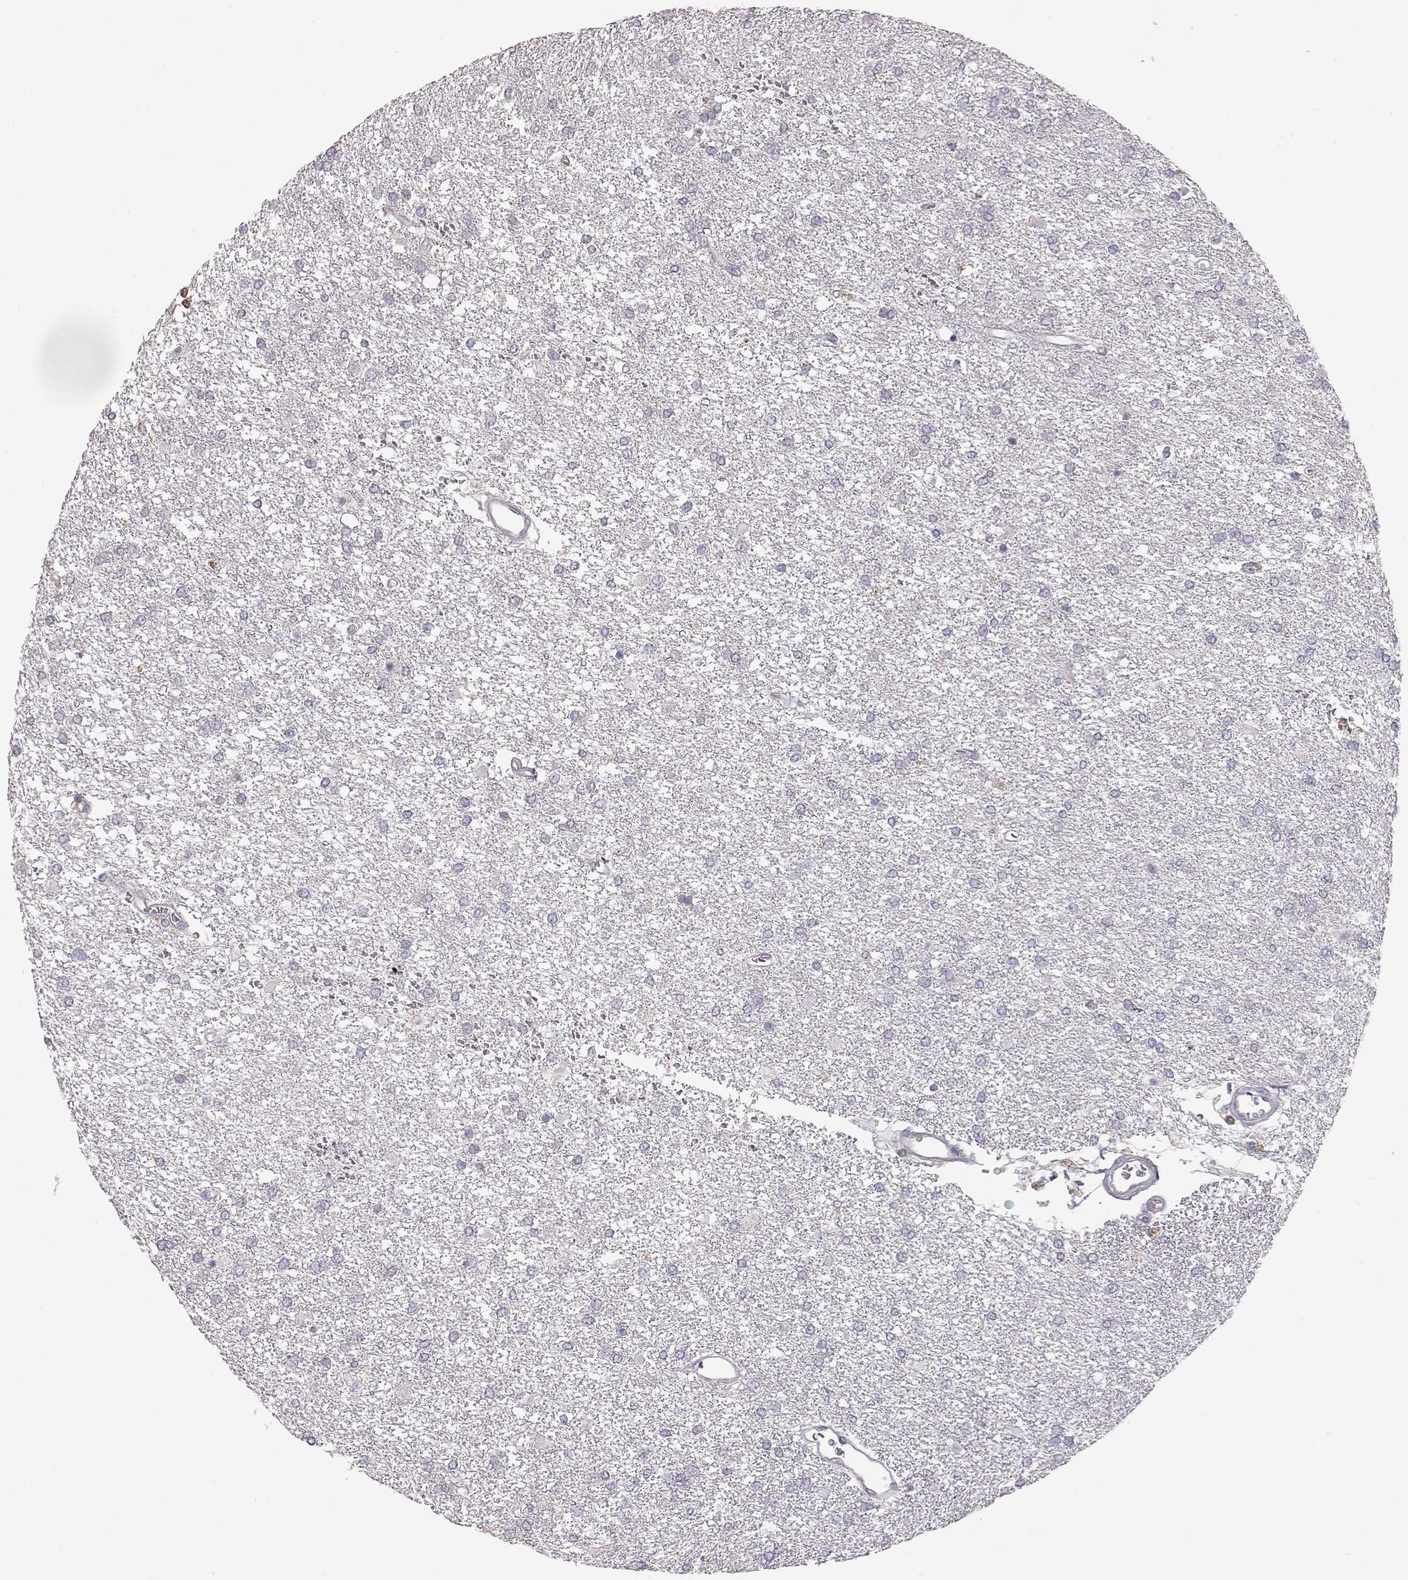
{"staining": {"intensity": "negative", "quantity": "none", "location": "none"}, "tissue": "glioma", "cell_type": "Tumor cells", "image_type": "cancer", "snomed": [{"axis": "morphology", "description": "Glioma, malignant, High grade"}, {"axis": "topography", "description": "Brain"}], "caption": "High power microscopy photomicrograph of an immunohistochemistry image of malignant glioma (high-grade), revealing no significant staining in tumor cells.", "gene": "GRAP2", "patient": {"sex": "female", "age": 61}}